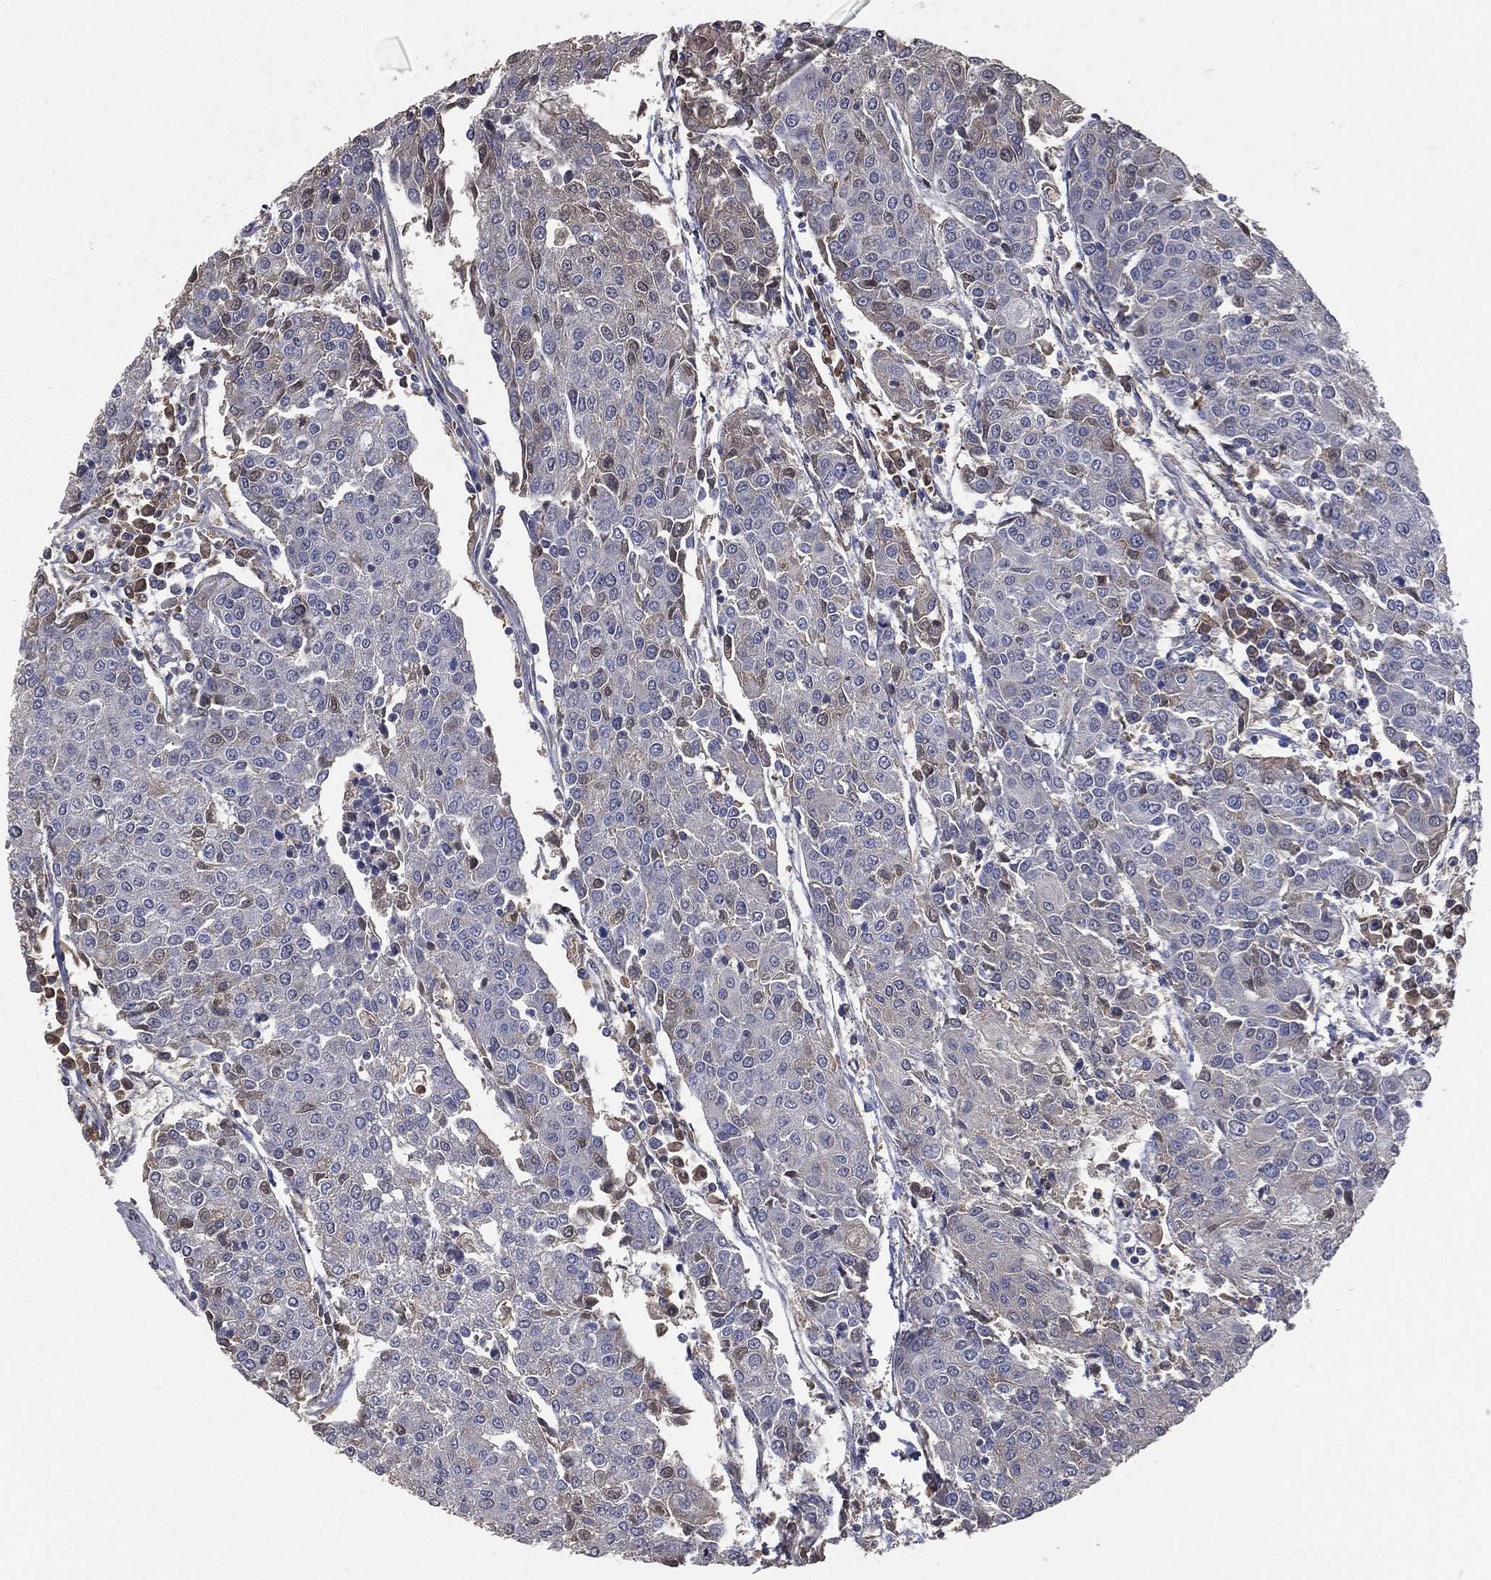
{"staining": {"intensity": "negative", "quantity": "none", "location": "none"}, "tissue": "urothelial cancer", "cell_type": "Tumor cells", "image_type": "cancer", "snomed": [{"axis": "morphology", "description": "Urothelial carcinoma, High grade"}, {"axis": "topography", "description": "Urinary bladder"}], "caption": "A micrograph of human urothelial carcinoma (high-grade) is negative for staining in tumor cells.", "gene": "SNAP25", "patient": {"sex": "female", "age": 85}}